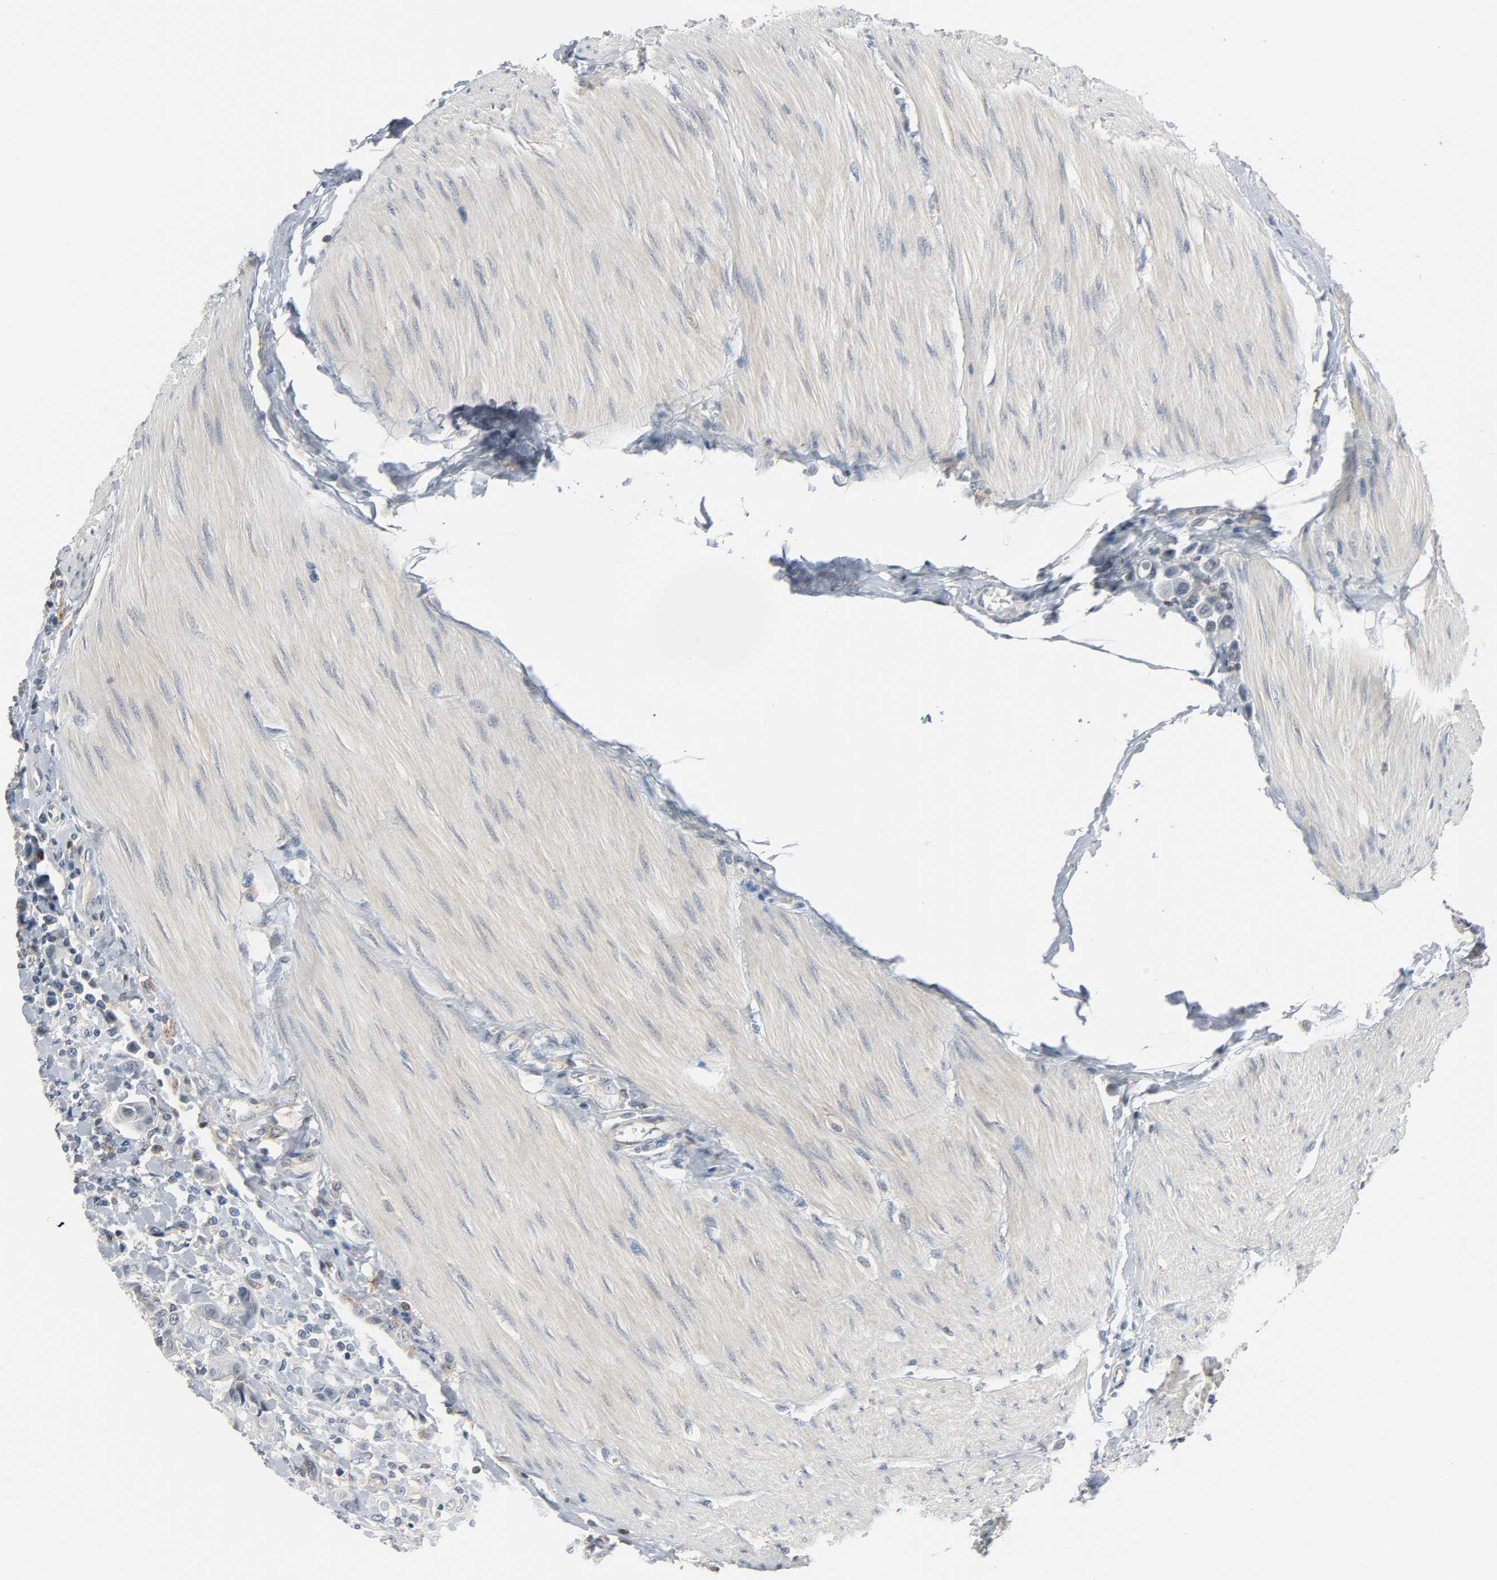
{"staining": {"intensity": "negative", "quantity": "none", "location": "none"}, "tissue": "urothelial cancer", "cell_type": "Tumor cells", "image_type": "cancer", "snomed": [{"axis": "morphology", "description": "Urothelial carcinoma, High grade"}, {"axis": "topography", "description": "Urinary bladder"}], "caption": "Immunohistochemistry (IHC) of high-grade urothelial carcinoma displays no positivity in tumor cells.", "gene": "CD4", "patient": {"sex": "male", "age": 50}}